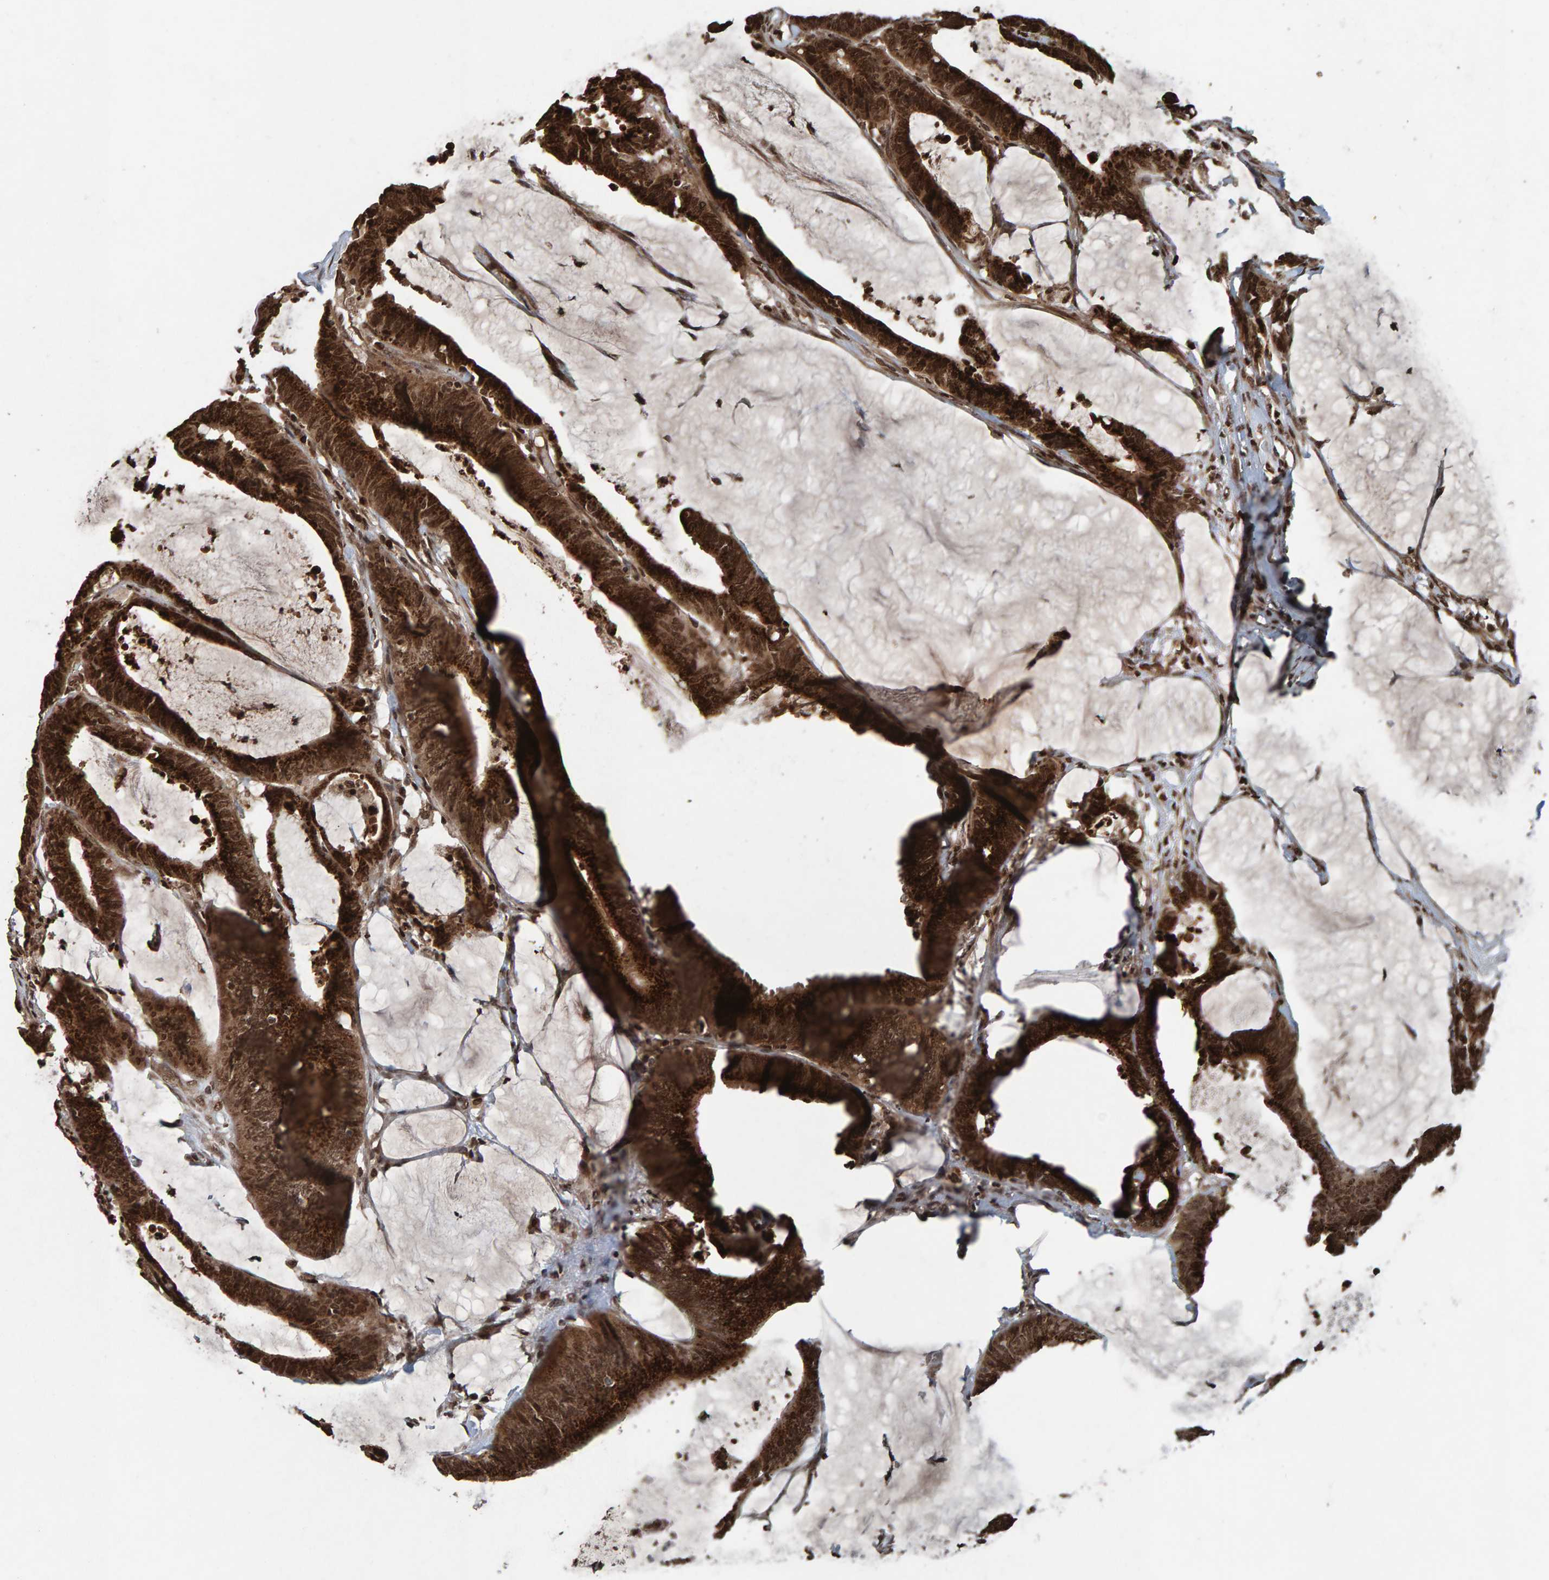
{"staining": {"intensity": "strong", "quantity": ">75%", "location": "cytoplasmic/membranous,nuclear"}, "tissue": "colorectal cancer", "cell_type": "Tumor cells", "image_type": "cancer", "snomed": [{"axis": "morphology", "description": "Adenocarcinoma, NOS"}, {"axis": "topography", "description": "Rectum"}], "caption": "Protein expression analysis of human colorectal cancer reveals strong cytoplasmic/membranous and nuclear expression in approximately >75% of tumor cells.", "gene": "H2AZ1", "patient": {"sex": "female", "age": 66}}